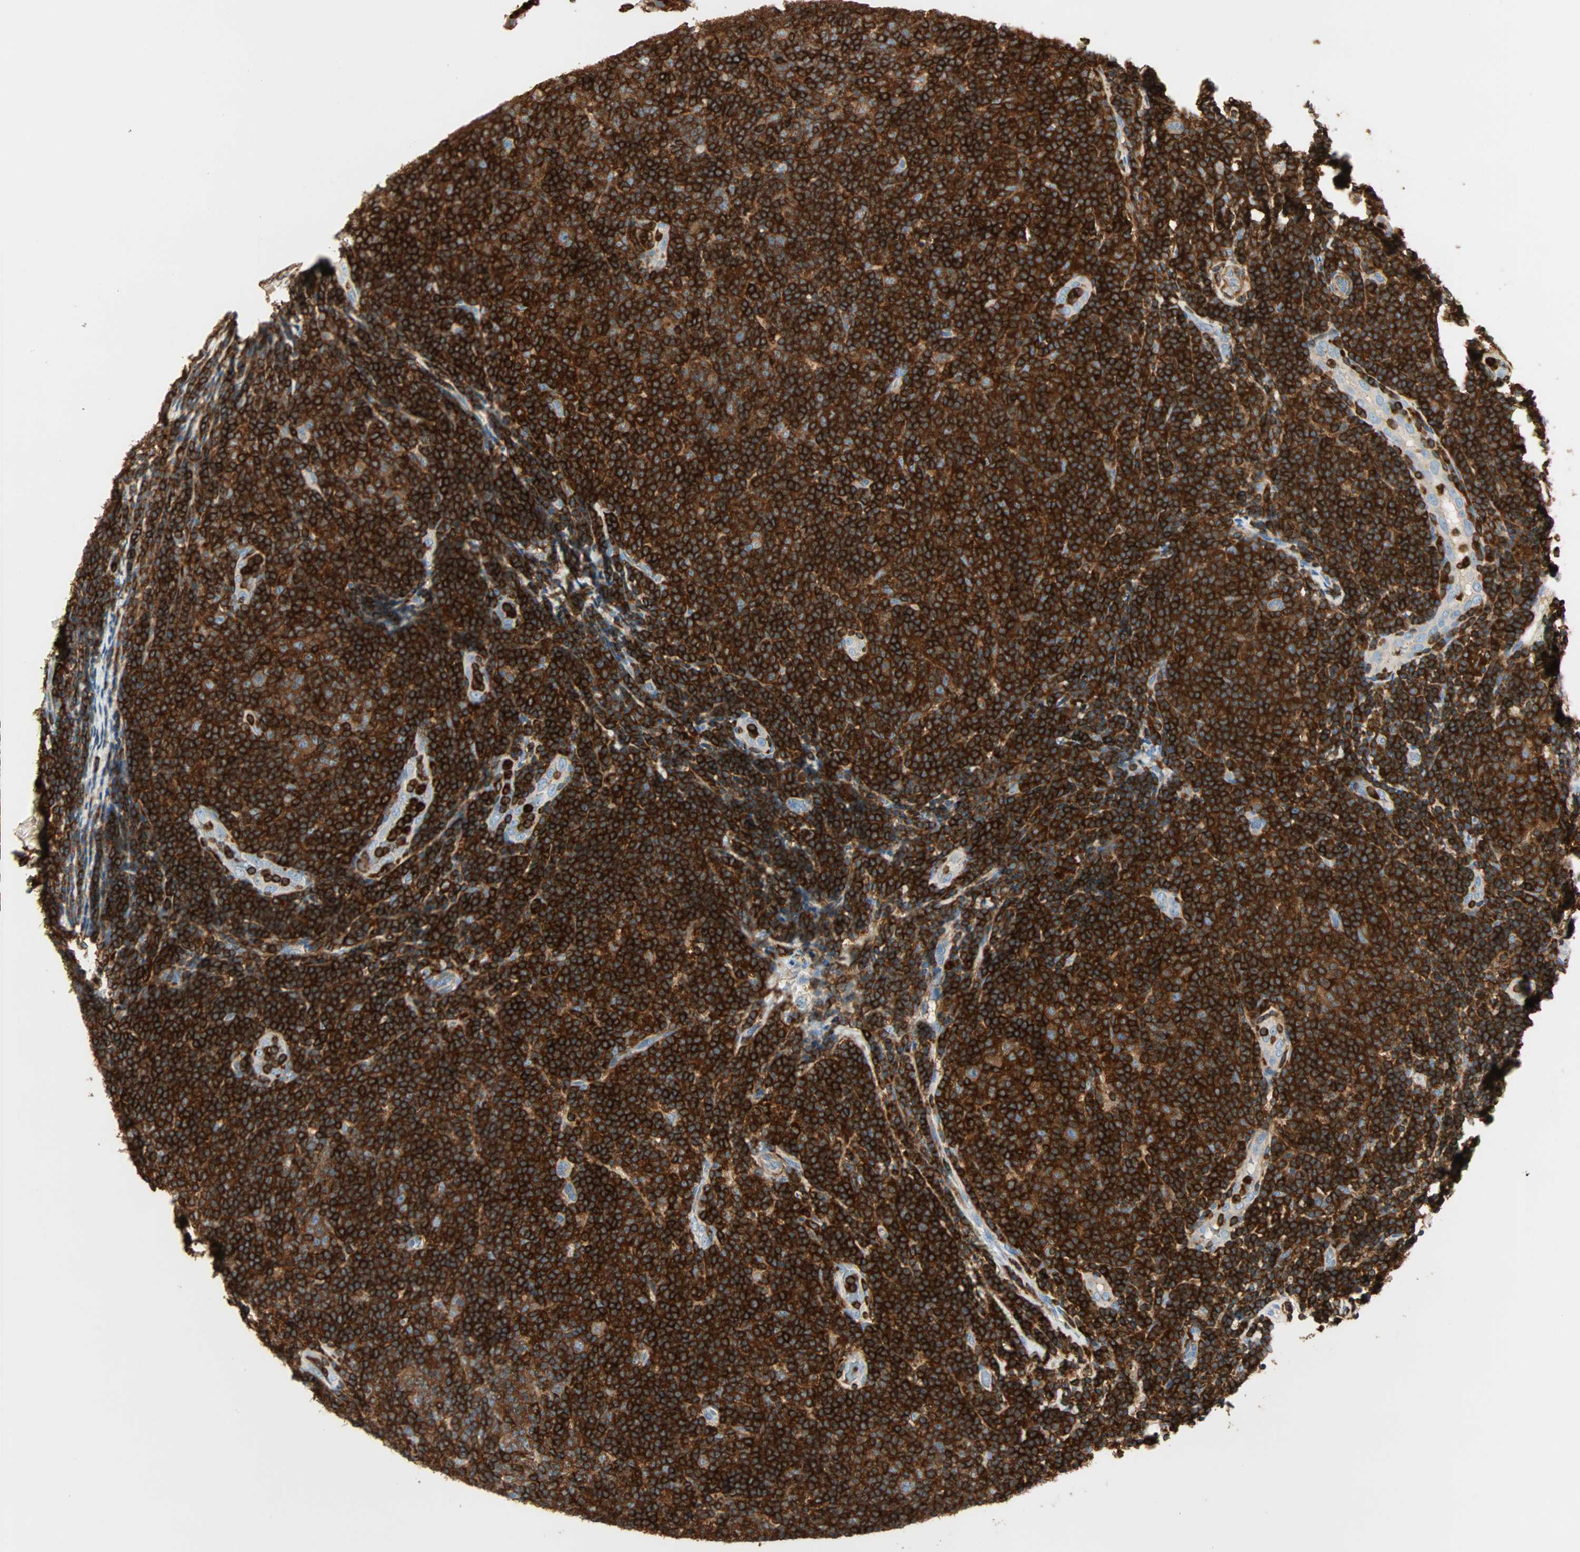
{"staining": {"intensity": "strong", "quantity": ">75%", "location": "cytoplasmic/membranous"}, "tissue": "lymphoma", "cell_type": "Tumor cells", "image_type": "cancer", "snomed": [{"axis": "morphology", "description": "Malignant lymphoma, non-Hodgkin's type, Low grade"}, {"axis": "topography", "description": "Lymph node"}], "caption": "Brown immunohistochemical staining in malignant lymphoma, non-Hodgkin's type (low-grade) displays strong cytoplasmic/membranous staining in about >75% of tumor cells.", "gene": "FMNL1", "patient": {"sex": "male", "age": 83}}